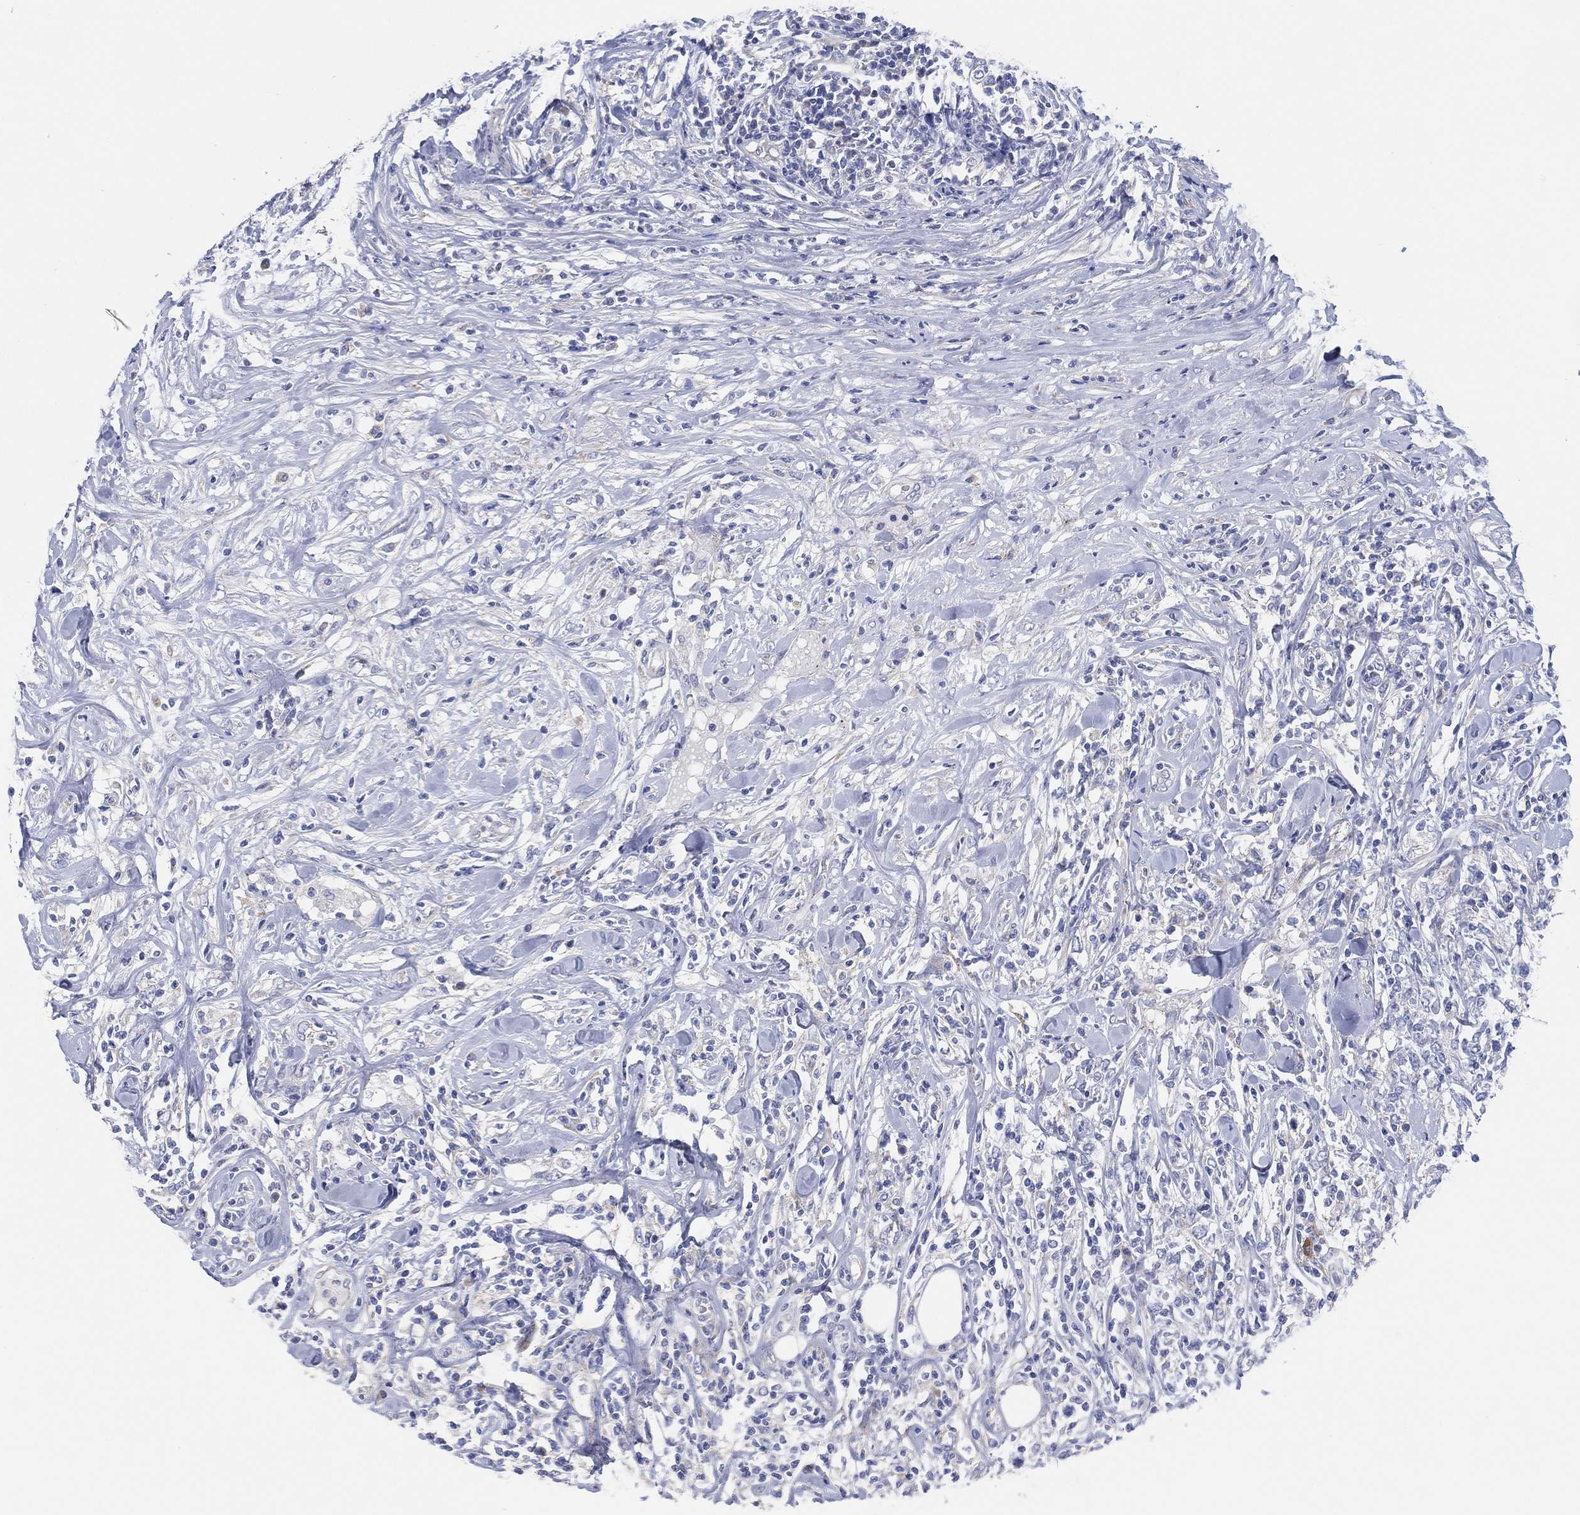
{"staining": {"intensity": "negative", "quantity": "none", "location": "none"}, "tissue": "lymphoma", "cell_type": "Tumor cells", "image_type": "cancer", "snomed": [{"axis": "morphology", "description": "Malignant lymphoma, non-Hodgkin's type, High grade"}, {"axis": "topography", "description": "Lymph node"}], "caption": "An image of high-grade malignant lymphoma, non-Hodgkin's type stained for a protein demonstrates no brown staining in tumor cells.", "gene": "GALNS", "patient": {"sex": "female", "age": 84}}